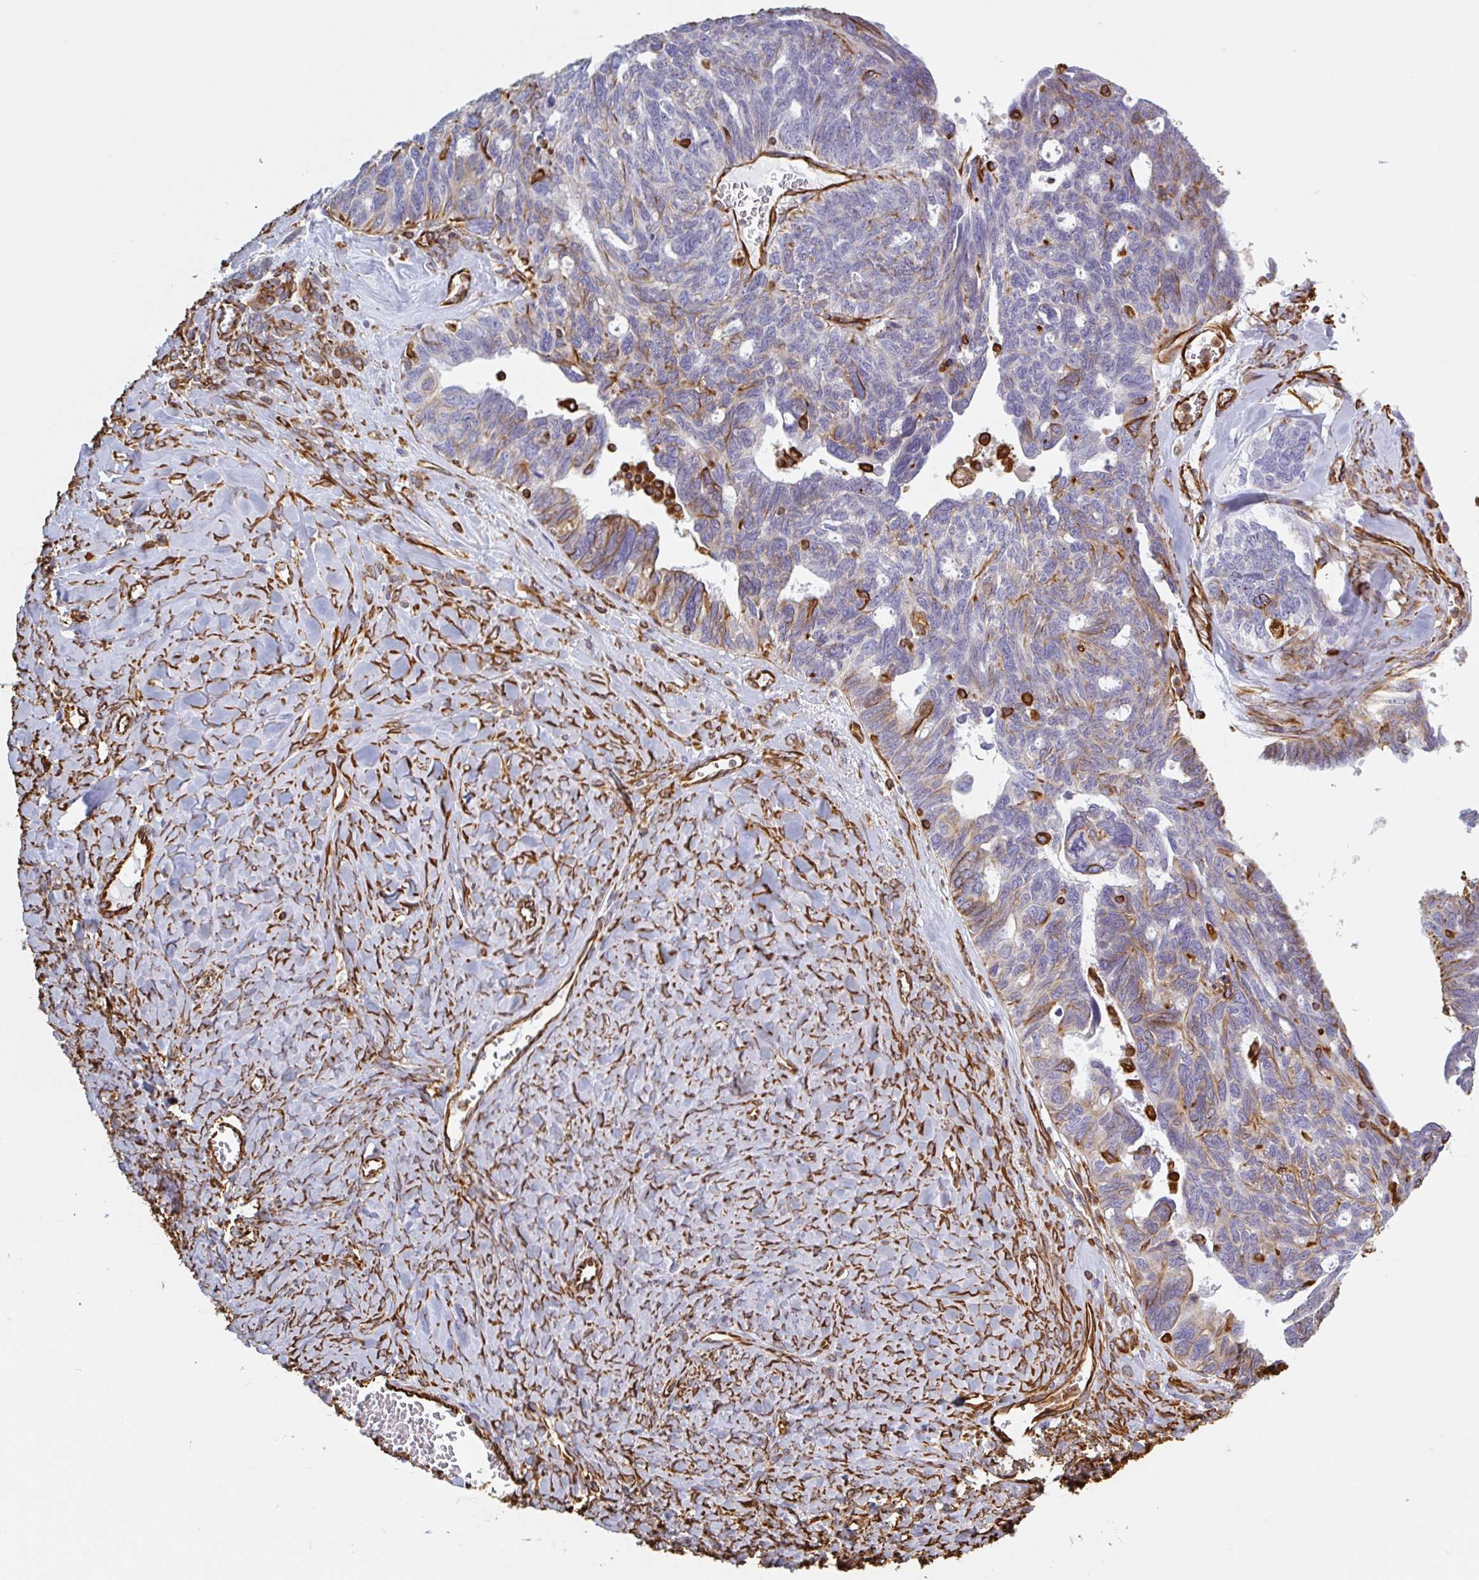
{"staining": {"intensity": "weak", "quantity": "<25%", "location": "cytoplasmic/membranous"}, "tissue": "ovarian cancer", "cell_type": "Tumor cells", "image_type": "cancer", "snomed": [{"axis": "morphology", "description": "Cystadenocarcinoma, serous, NOS"}, {"axis": "topography", "description": "Ovary"}], "caption": "IHC micrograph of neoplastic tissue: human ovarian cancer stained with DAB shows no significant protein expression in tumor cells.", "gene": "PPFIA1", "patient": {"sex": "female", "age": 79}}